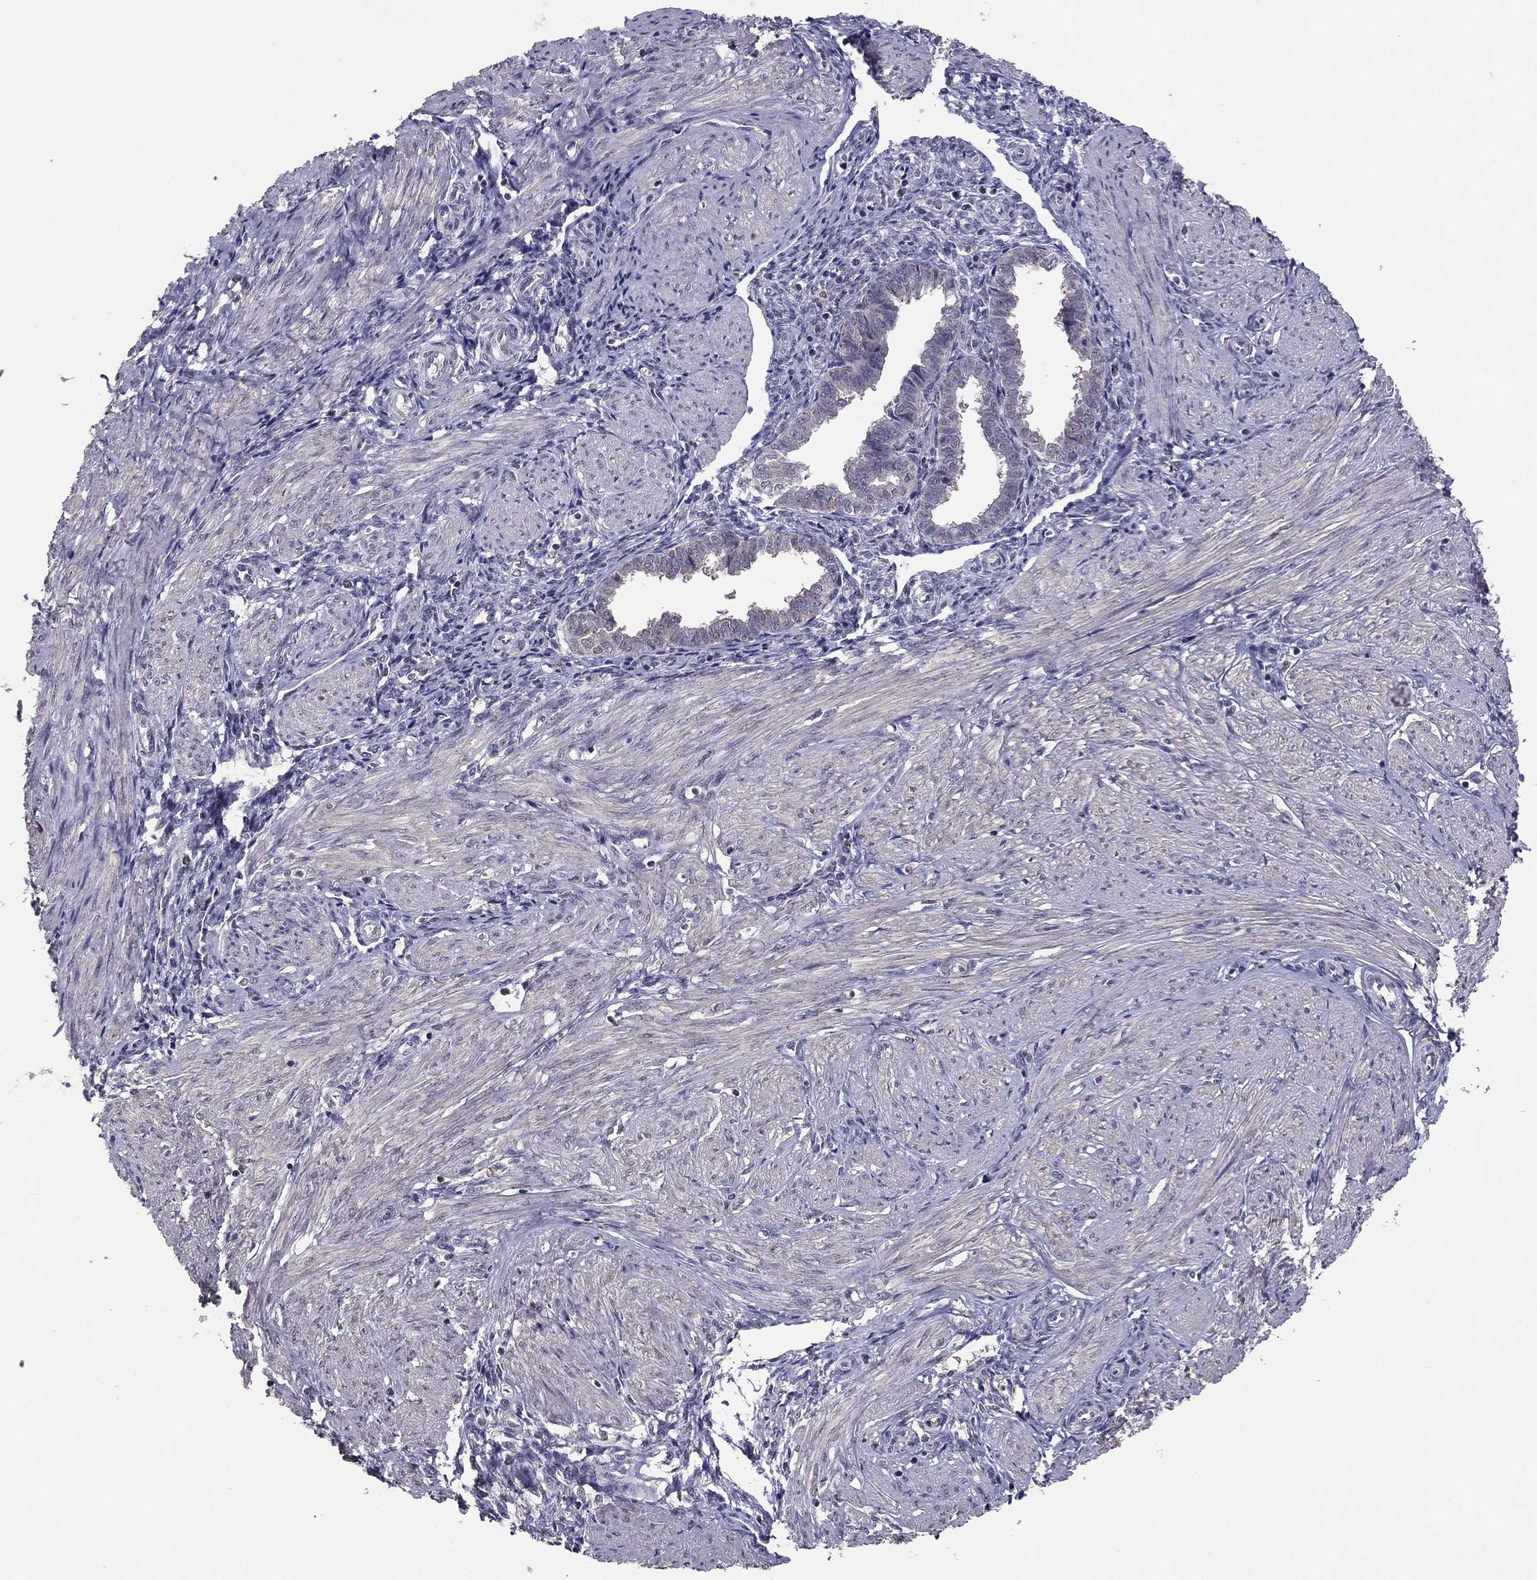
{"staining": {"intensity": "negative", "quantity": "none", "location": "none"}, "tissue": "endometrium", "cell_type": "Cells in endometrial stroma", "image_type": "normal", "snomed": [{"axis": "morphology", "description": "Normal tissue, NOS"}, {"axis": "topography", "description": "Endometrium"}], "caption": "Photomicrograph shows no protein staining in cells in endometrial stroma of normal endometrium. (DAB (3,3'-diaminobenzidine) immunohistochemistry (IHC) visualized using brightfield microscopy, high magnification).", "gene": "HCN1", "patient": {"sex": "female", "age": 37}}